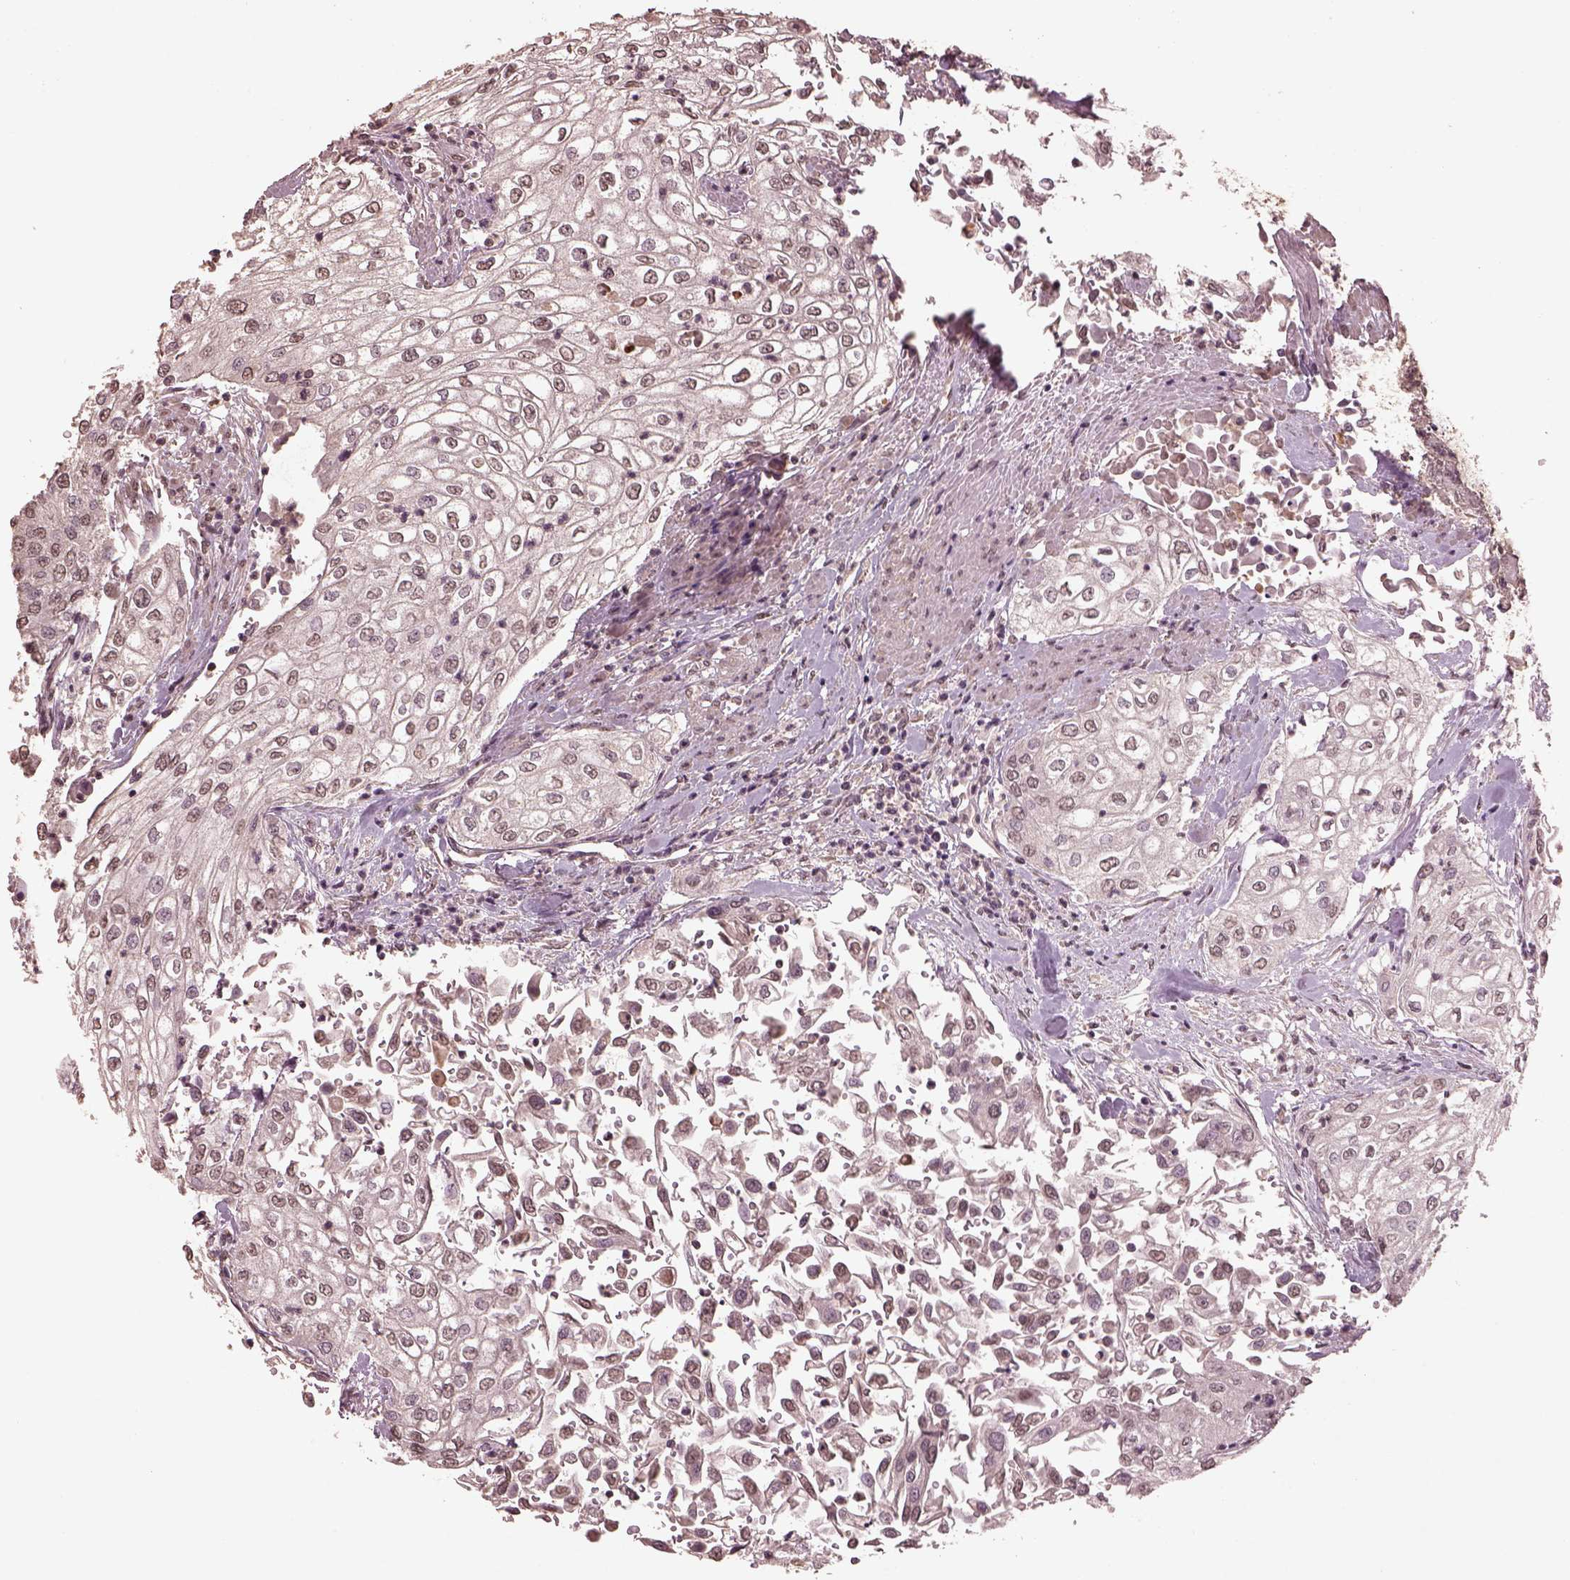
{"staining": {"intensity": "weak", "quantity": "<25%", "location": "nuclear"}, "tissue": "urothelial cancer", "cell_type": "Tumor cells", "image_type": "cancer", "snomed": [{"axis": "morphology", "description": "Urothelial carcinoma, High grade"}, {"axis": "topography", "description": "Urinary bladder"}], "caption": "Immunohistochemical staining of high-grade urothelial carcinoma demonstrates no significant staining in tumor cells.", "gene": "CPT1C", "patient": {"sex": "male", "age": 62}}